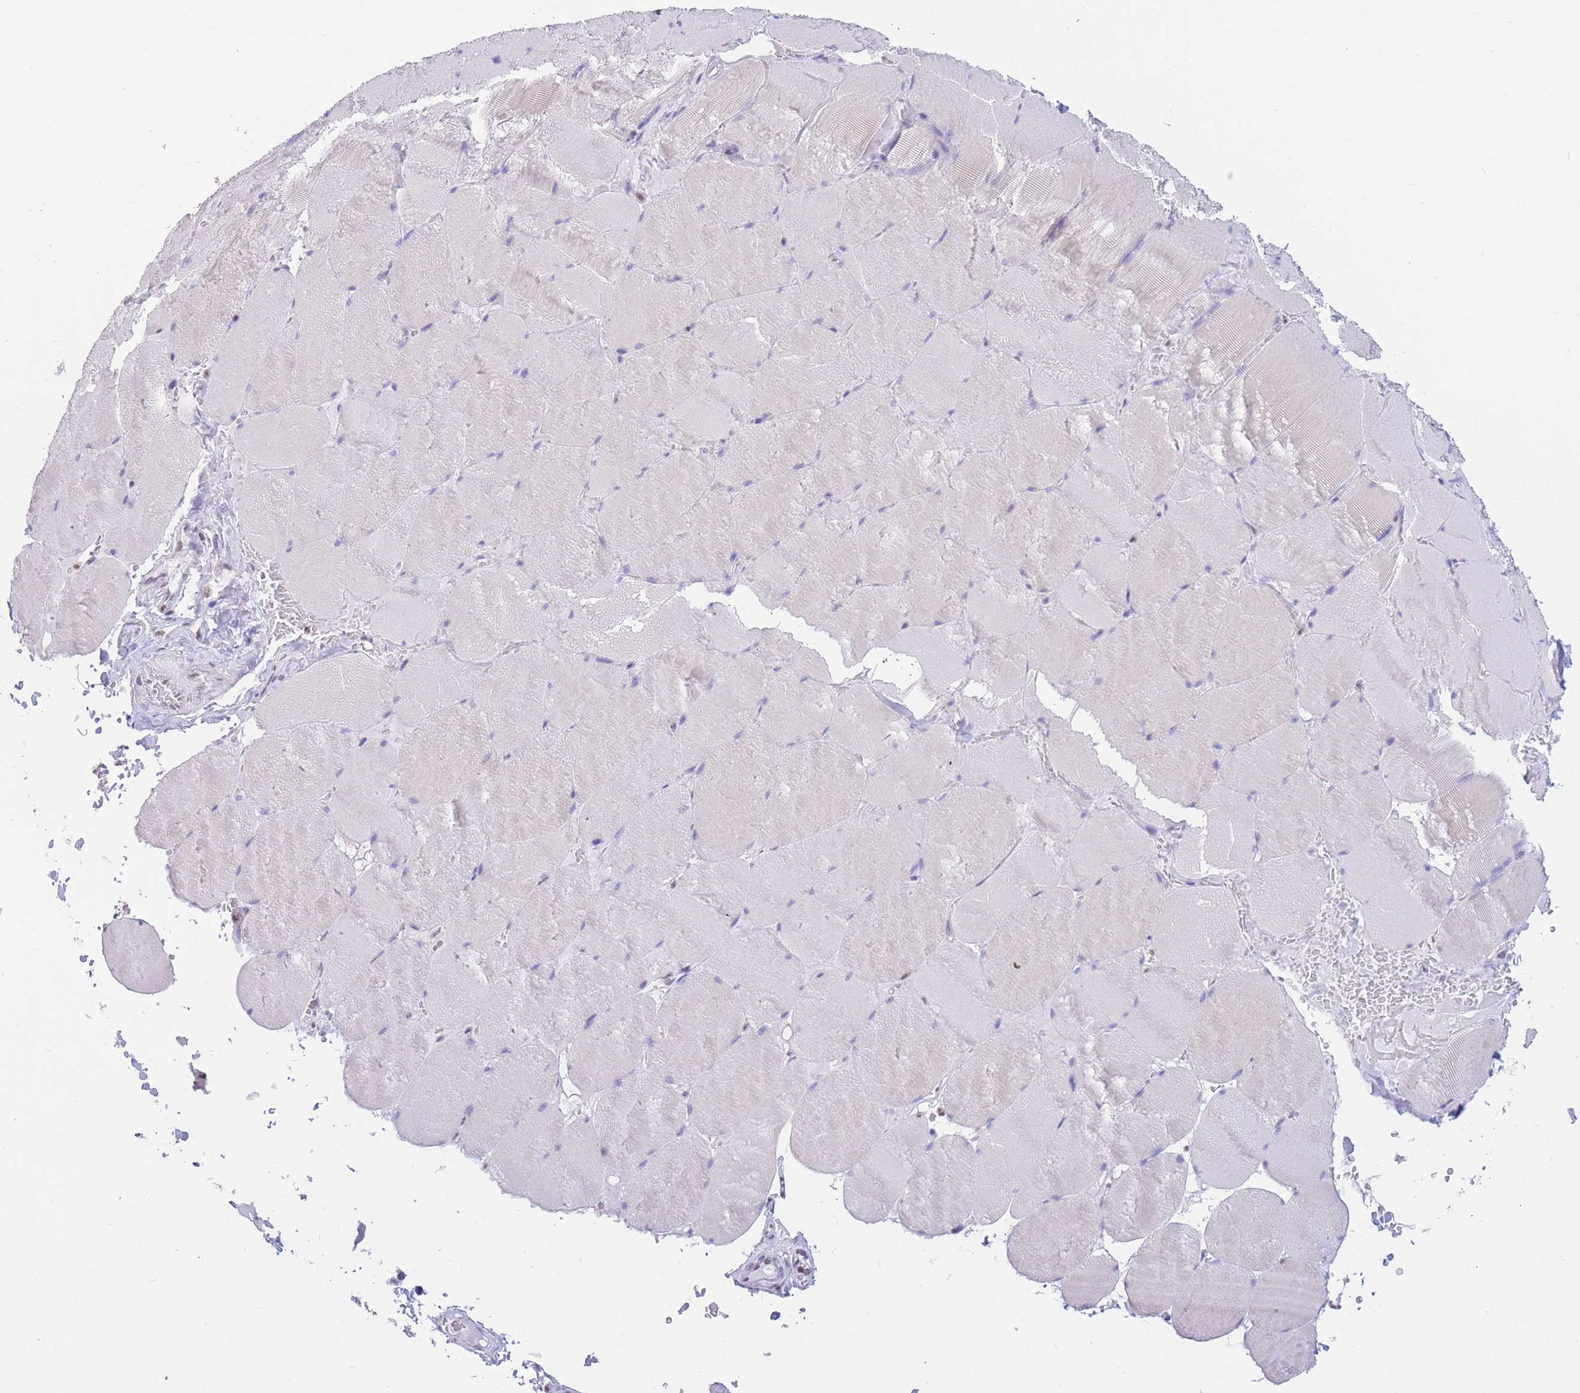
{"staining": {"intensity": "negative", "quantity": "none", "location": "none"}, "tissue": "skeletal muscle", "cell_type": "Myocytes", "image_type": "normal", "snomed": [{"axis": "morphology", "description": "Normal tissue, NOS"}, {"axis": "topography", "description": "Skeletal muscle"}, {"axis": "topography", "description": "Head-Neck"}], "caption": "Immunohistochemistry of benign skeletal muscle shows no staining in myocytes.", "gene": "HMGN1", "patient": {"sex": "male", "age": 66}}